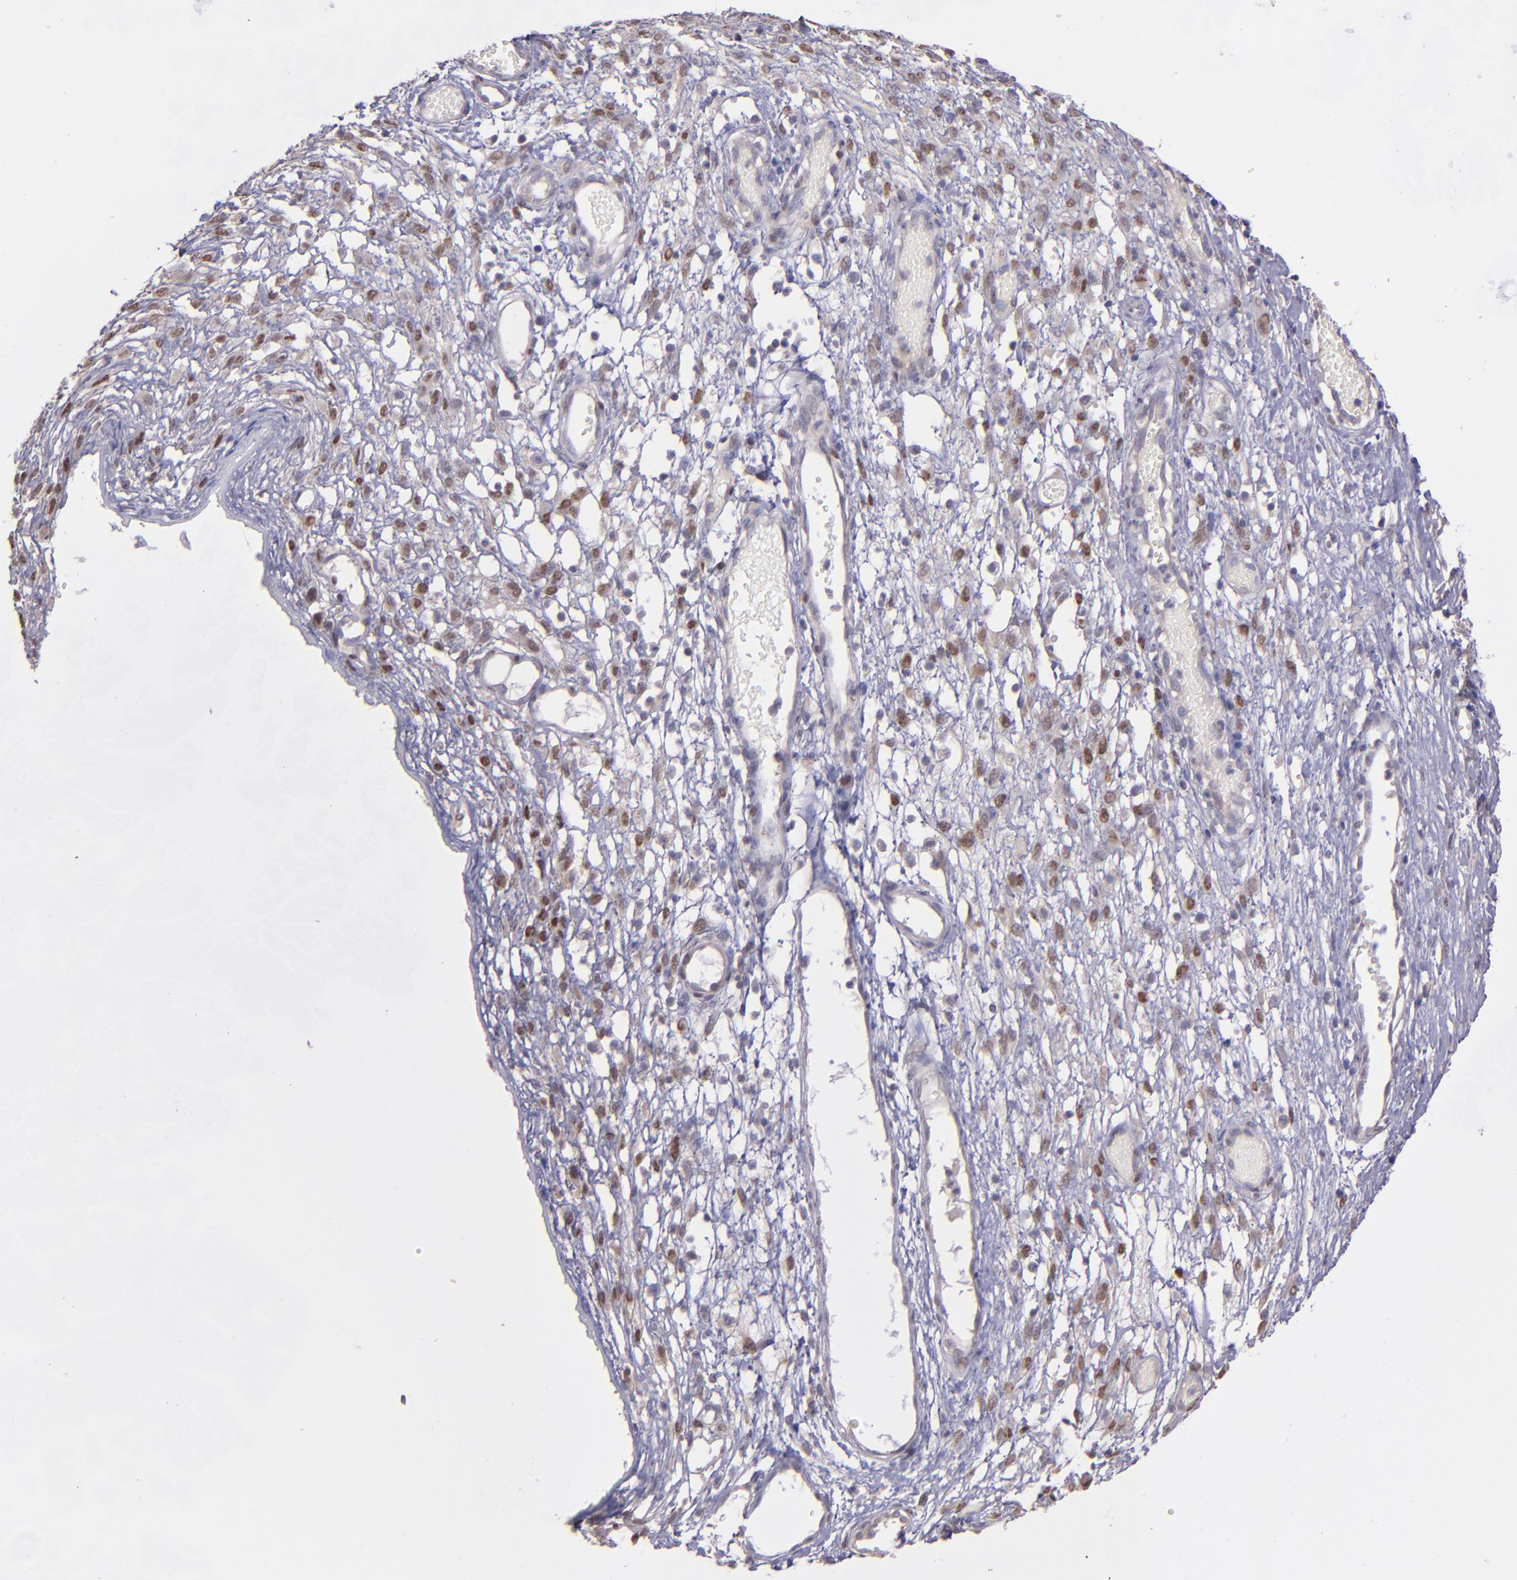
{"staining": {"intensity": "weak", "quantity": "25%-75%", "location": "cytoplasmic/membranous"}, "tissue": "ovarian cancer", "cell_type": "Tumor cells", "image_type": "cancer", "snomed": [{"axis": "morphology", "description": "Carcinoma, endometroid"}, {"axis": "topography", "description": "Ovary"}], "caption": "The immunohistochemical stain highlights weak cytoplasmic/membranous expression in tumor cells of ovarian cancer tissue. The protein of interest is shown in brown color, while the nuclei are stained blue.", "gene": "NUP62CL", "patient": {"sex": "female", "age": 42}}